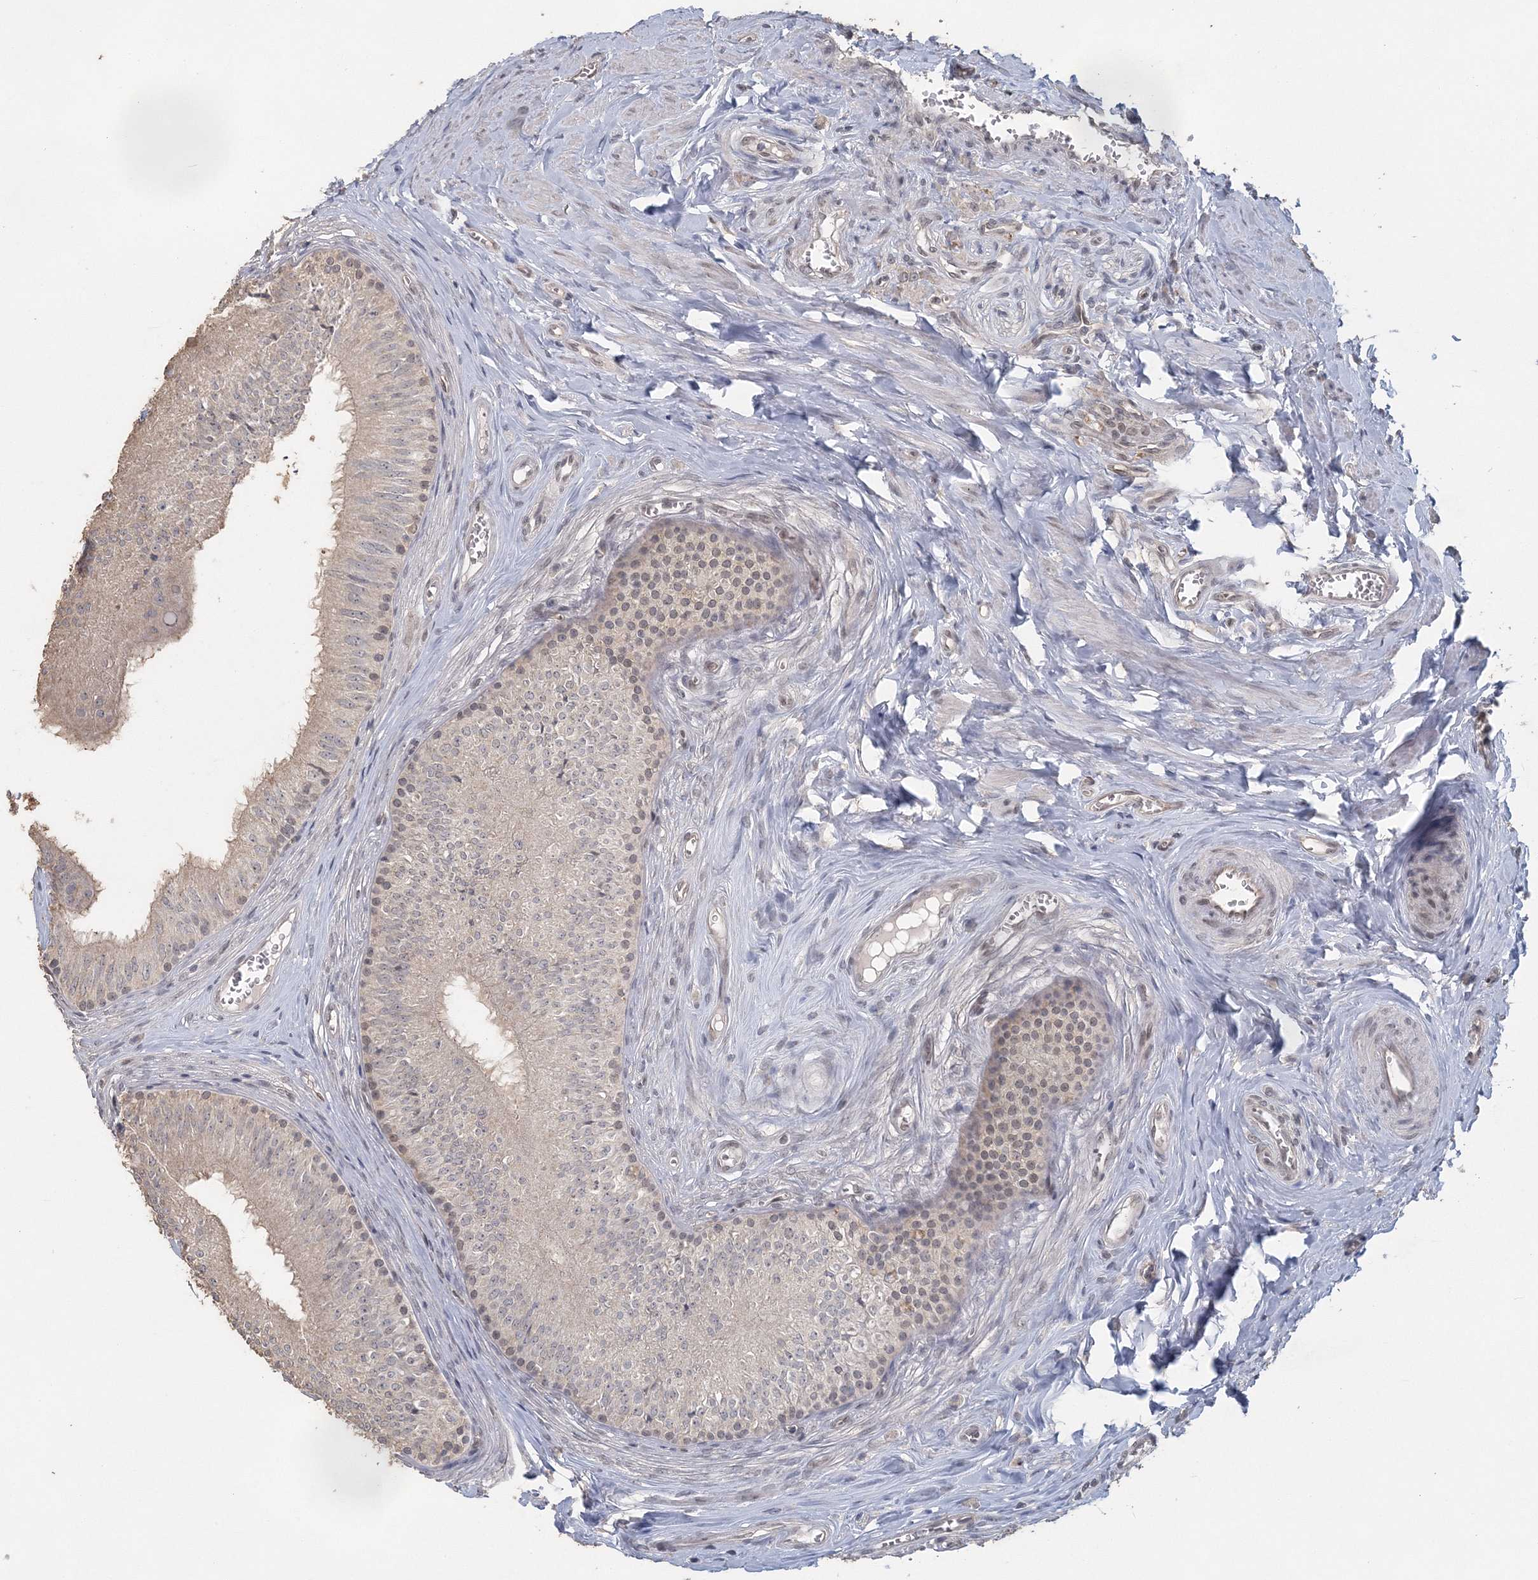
{"staining": {"intensity": "moderate", "quantity": "<25%", "location": "cytoplasmic/membranous,nuclear"}, "tissue": "epididymis", "cell_type": "Glandular cells", "image_type": "normal", "snomed": [{"axis": "morphology", "description": "Normal tissue, NOS"}, {"axis": "topography", "description": "Epididymis"}], "caption": "This photomicrograph exhibits normal epididymis stained with immunohistochemistry (IHC) to label a protein in brown. The cytoplasmic/membranous,nuclear of glandular cells show moderate positivity for the protein. Nuclei are counter-stained blue.", "gene": "UIMC1", "patient": {"sex": "male", "age": 46}}